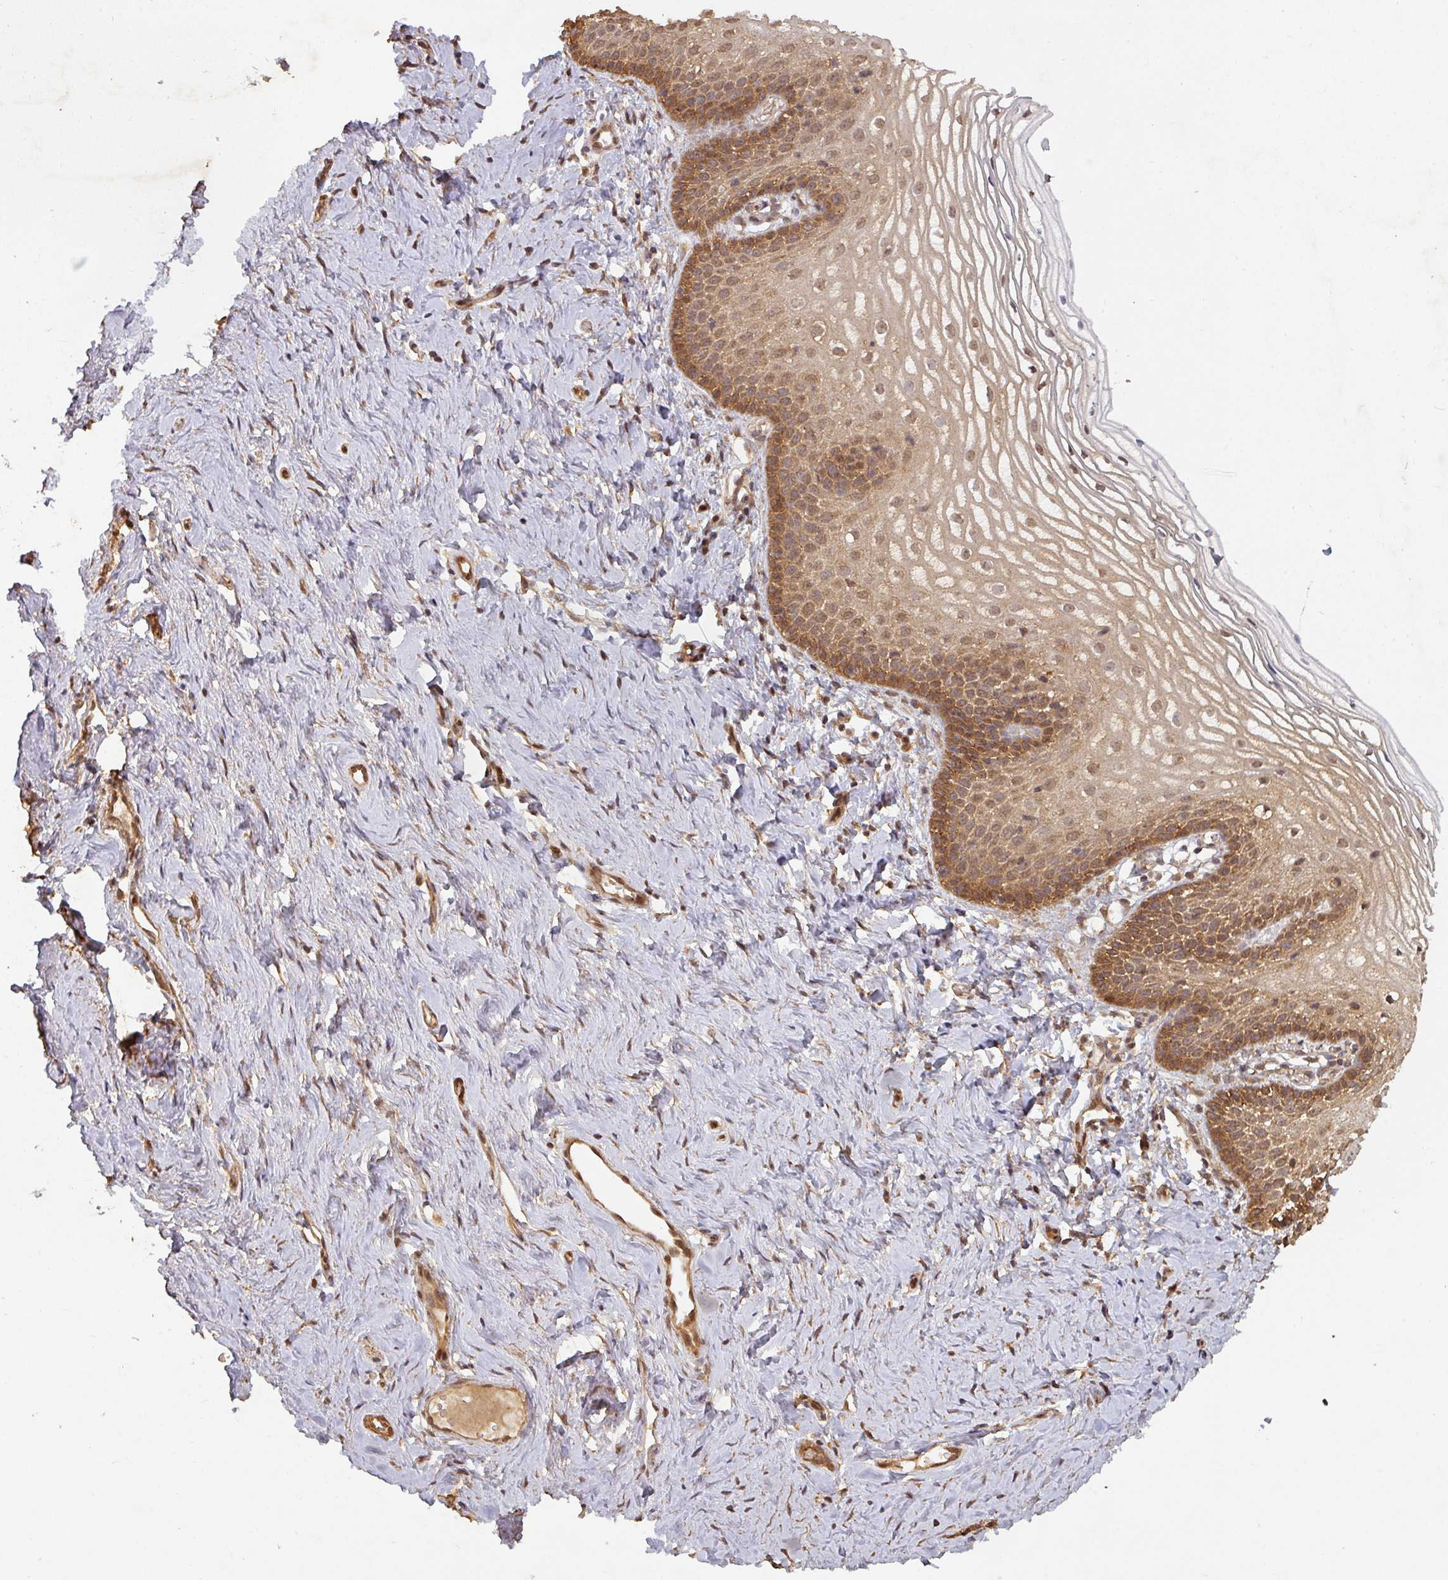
{"staining": {"intensity": "moderate", "quantity": ">75%", "location": "cytoplasmic/membranous,nuclear"}, "tissue": "vagina", "cell_type": "Squamous epithelial cells", "image_type": "normal", "snomed": [{"axis": "morphology", "description": "Normal tissue, NOS"}, {"axis": "topography", "description": "Vagina"}], "caption": "Vagina stained for a protein displays moderate cytoplasmic/membranous,nuclear positivity in squamous epithelial cells.", "gene": "ZNF322", "patient": {"sex": "female", "age": 56}}